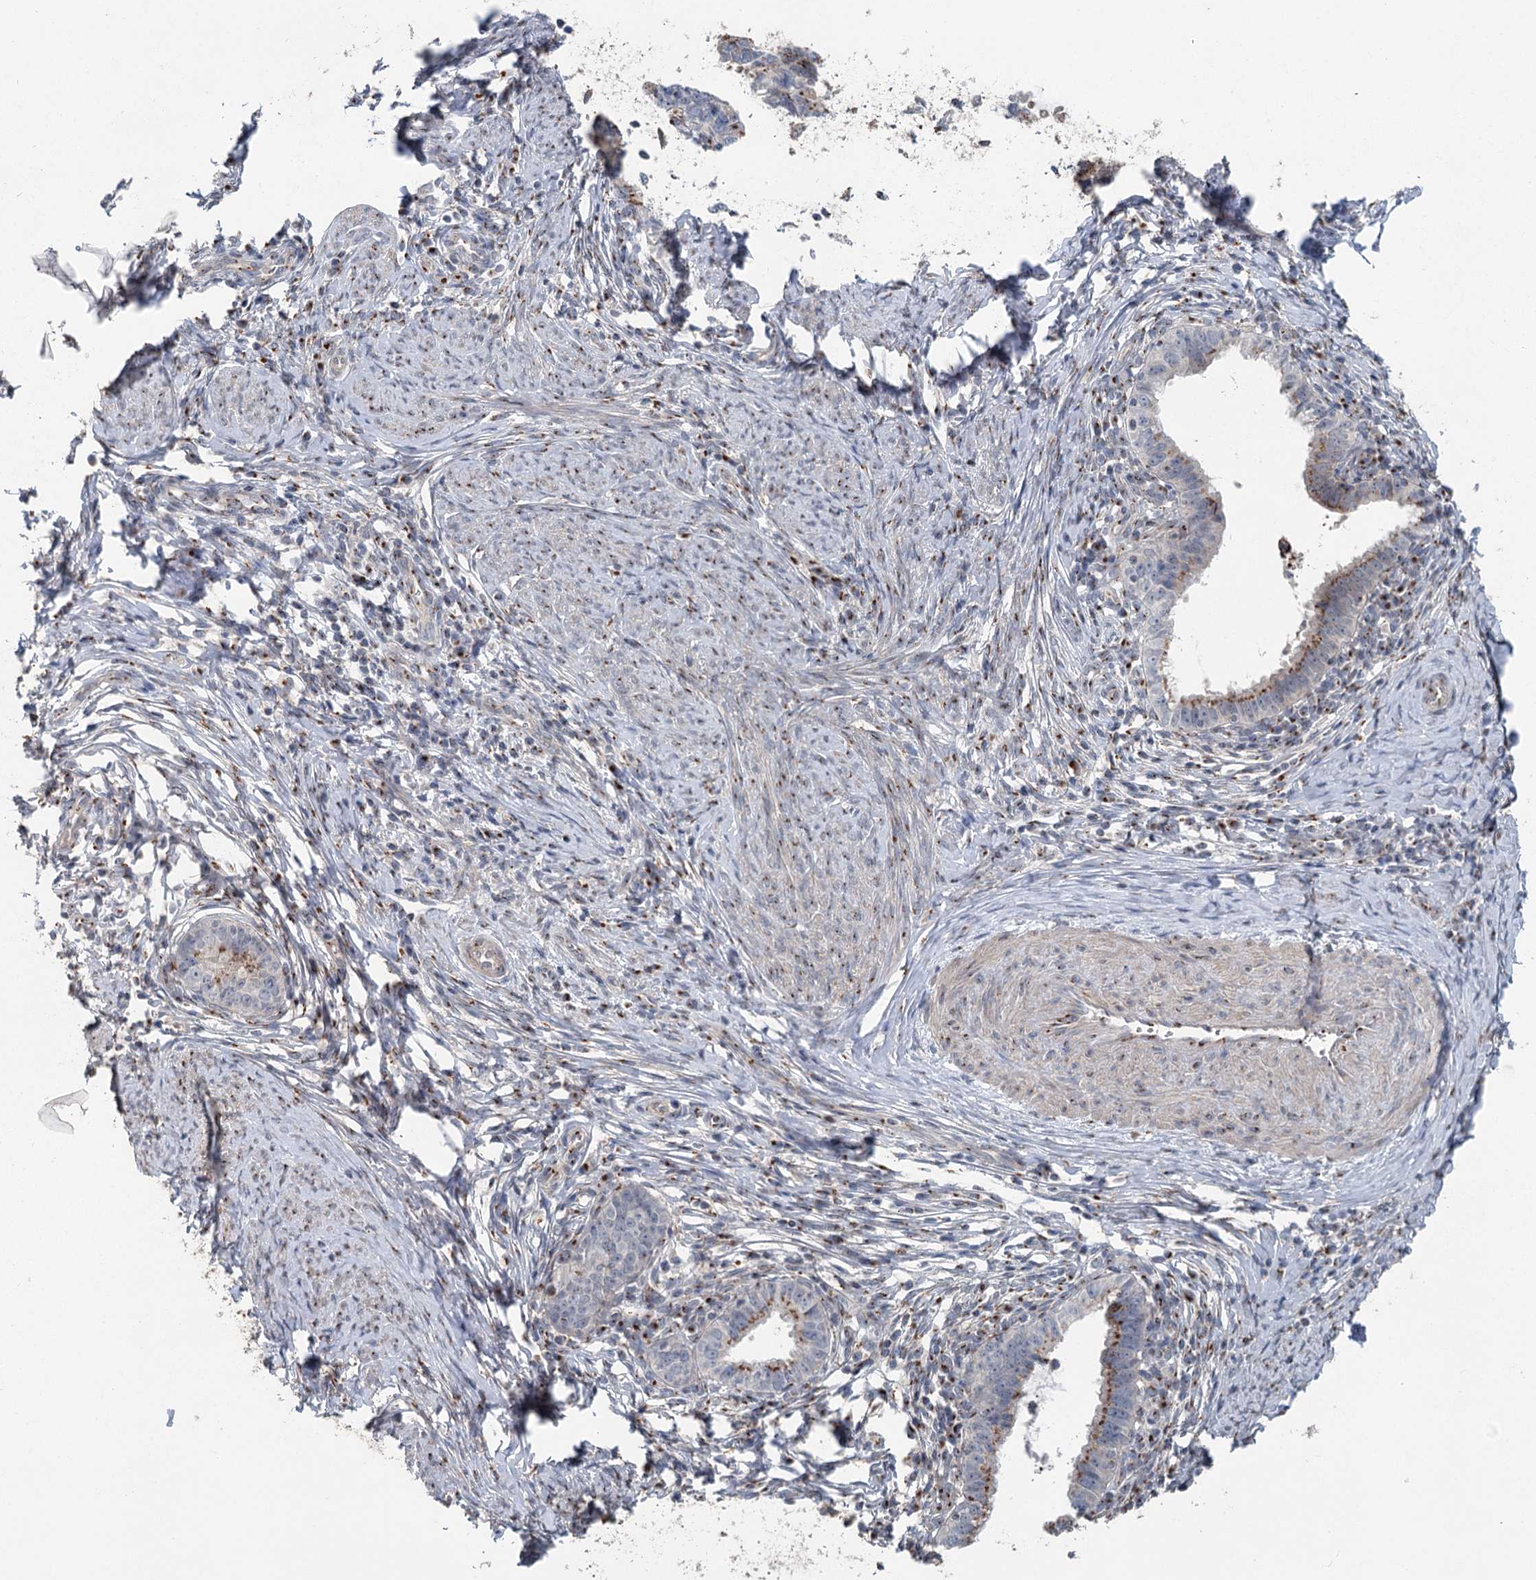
{"staining": {"intensity": "moderate", "quantity": "25%-75%", "location": "cytoplasmic/membranous"}, "tissue": "cervical cancer", "cell_type": "Tumor cells", "image_type": "cancer", "snomed": [{"axis": "morphology", "description": "Adenocarcinoma, NOS"}, {"axis": "topography", "description": "Cervix"}], "caption": "Immunohistochemistry (IHC) (DAB) staining of cervical adenocarcinoma shows moderate cytoplasmic/membranous protein expression in approximately 25%-75% of tumor cells.", "gene": "ITIH5", "patient": {"sex": "female", "age": 36}}